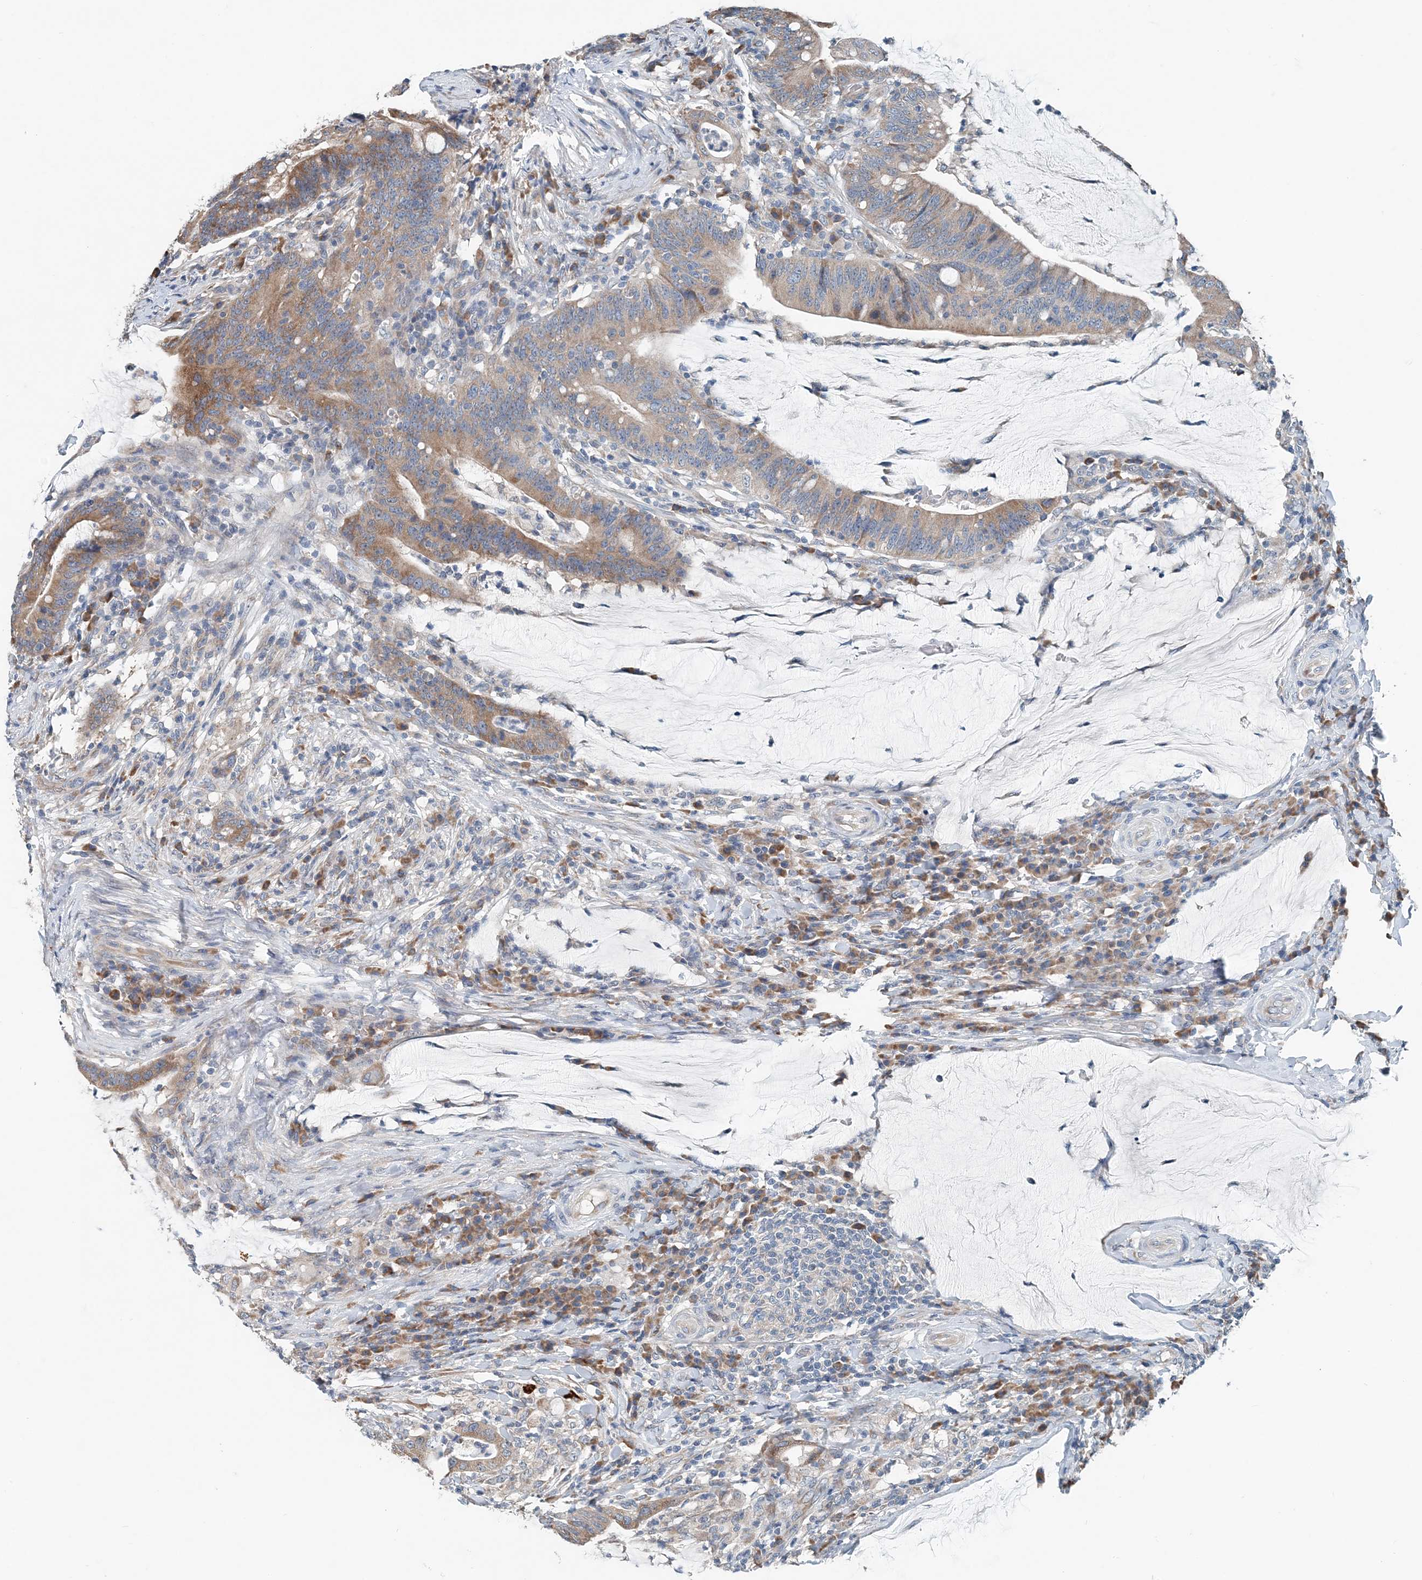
{"staining": {"intensity": "moderate", "quantity": "25%-75%", "location": "cytoplasmic/membranous"}, "tissue": "colorectal cancer", "cell_type": "Tumor cells", "image_type": "cancer", "snomed": [{"axis": "morphology", "description": "Normal tissue, NOS"}, {"axis": "morphology", "description": "Adenocarcinoma, NOS"}, {"axis": "topography", "description": "Colon"}], "caption": "High-power microscopy captured an IHC image of colorectal cancer (adenocarcinoma), revealing moderate cytoplasmic/membranous positivity in about 25%-75% of tumor cells.", "gene": "EEF1A2", "patient": {"sex": "female", "age": 66}}